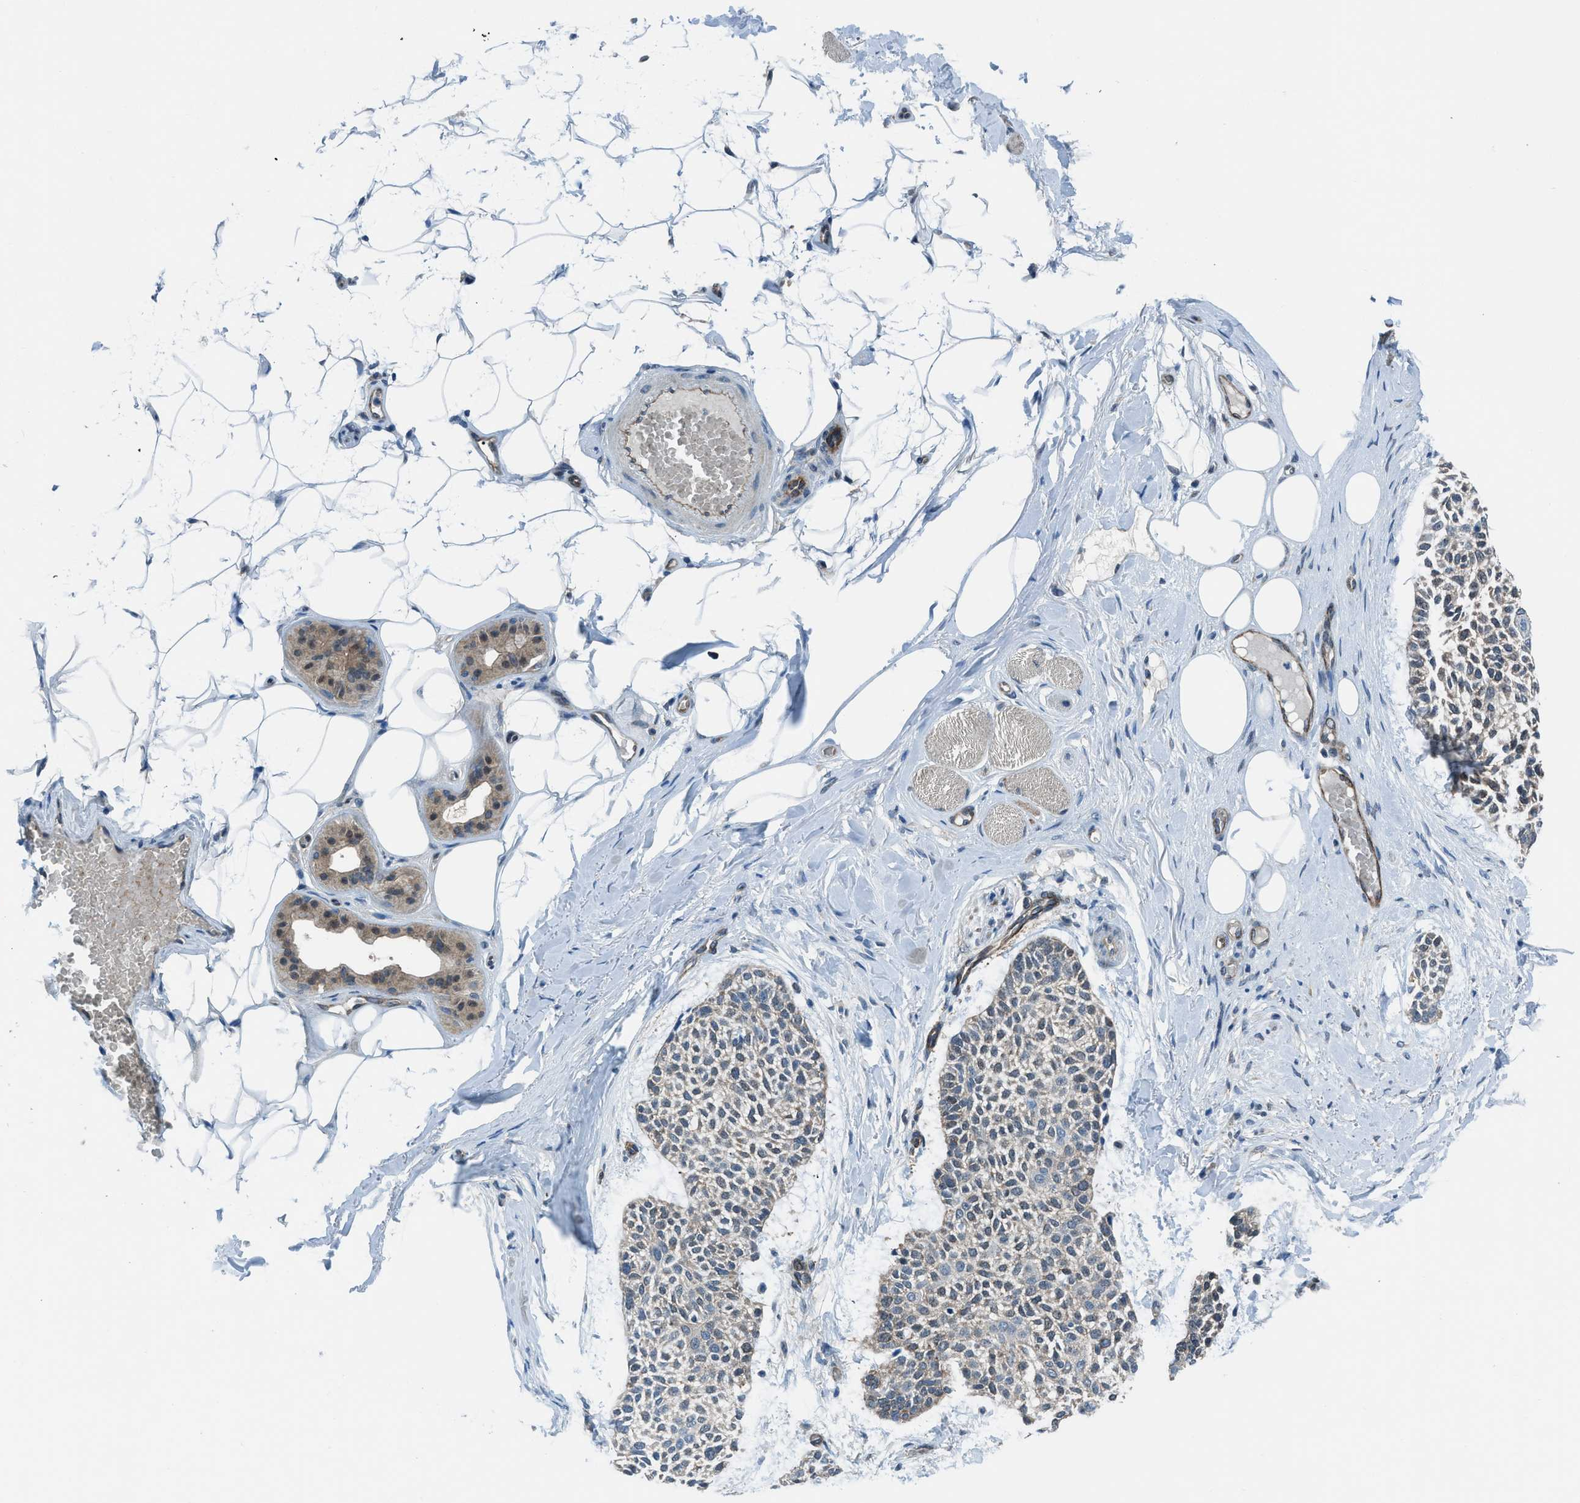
{"staining": {"intensity": "weak", "quantity": "<25%", "location": "cytoplasmic/membranous"}, "tissue": "skin cancer", "cell_type": "Tumor cells", "image_type": "cancer", "snomed": [{"axis": "morphology", "description": "Normal tissue, NOS"}, {"axis": "morphology", "description": "Basal cell carcinoma"}, {"axis": "topography", "description": "Skin"}], "caption": "Immunohistochemical staining of human skin cancer (basal cell carcinoma) demonstrates no significant expression in tumor cells.", "gene": "PRKN", "patient": {"sex": "female", "age": 70}}